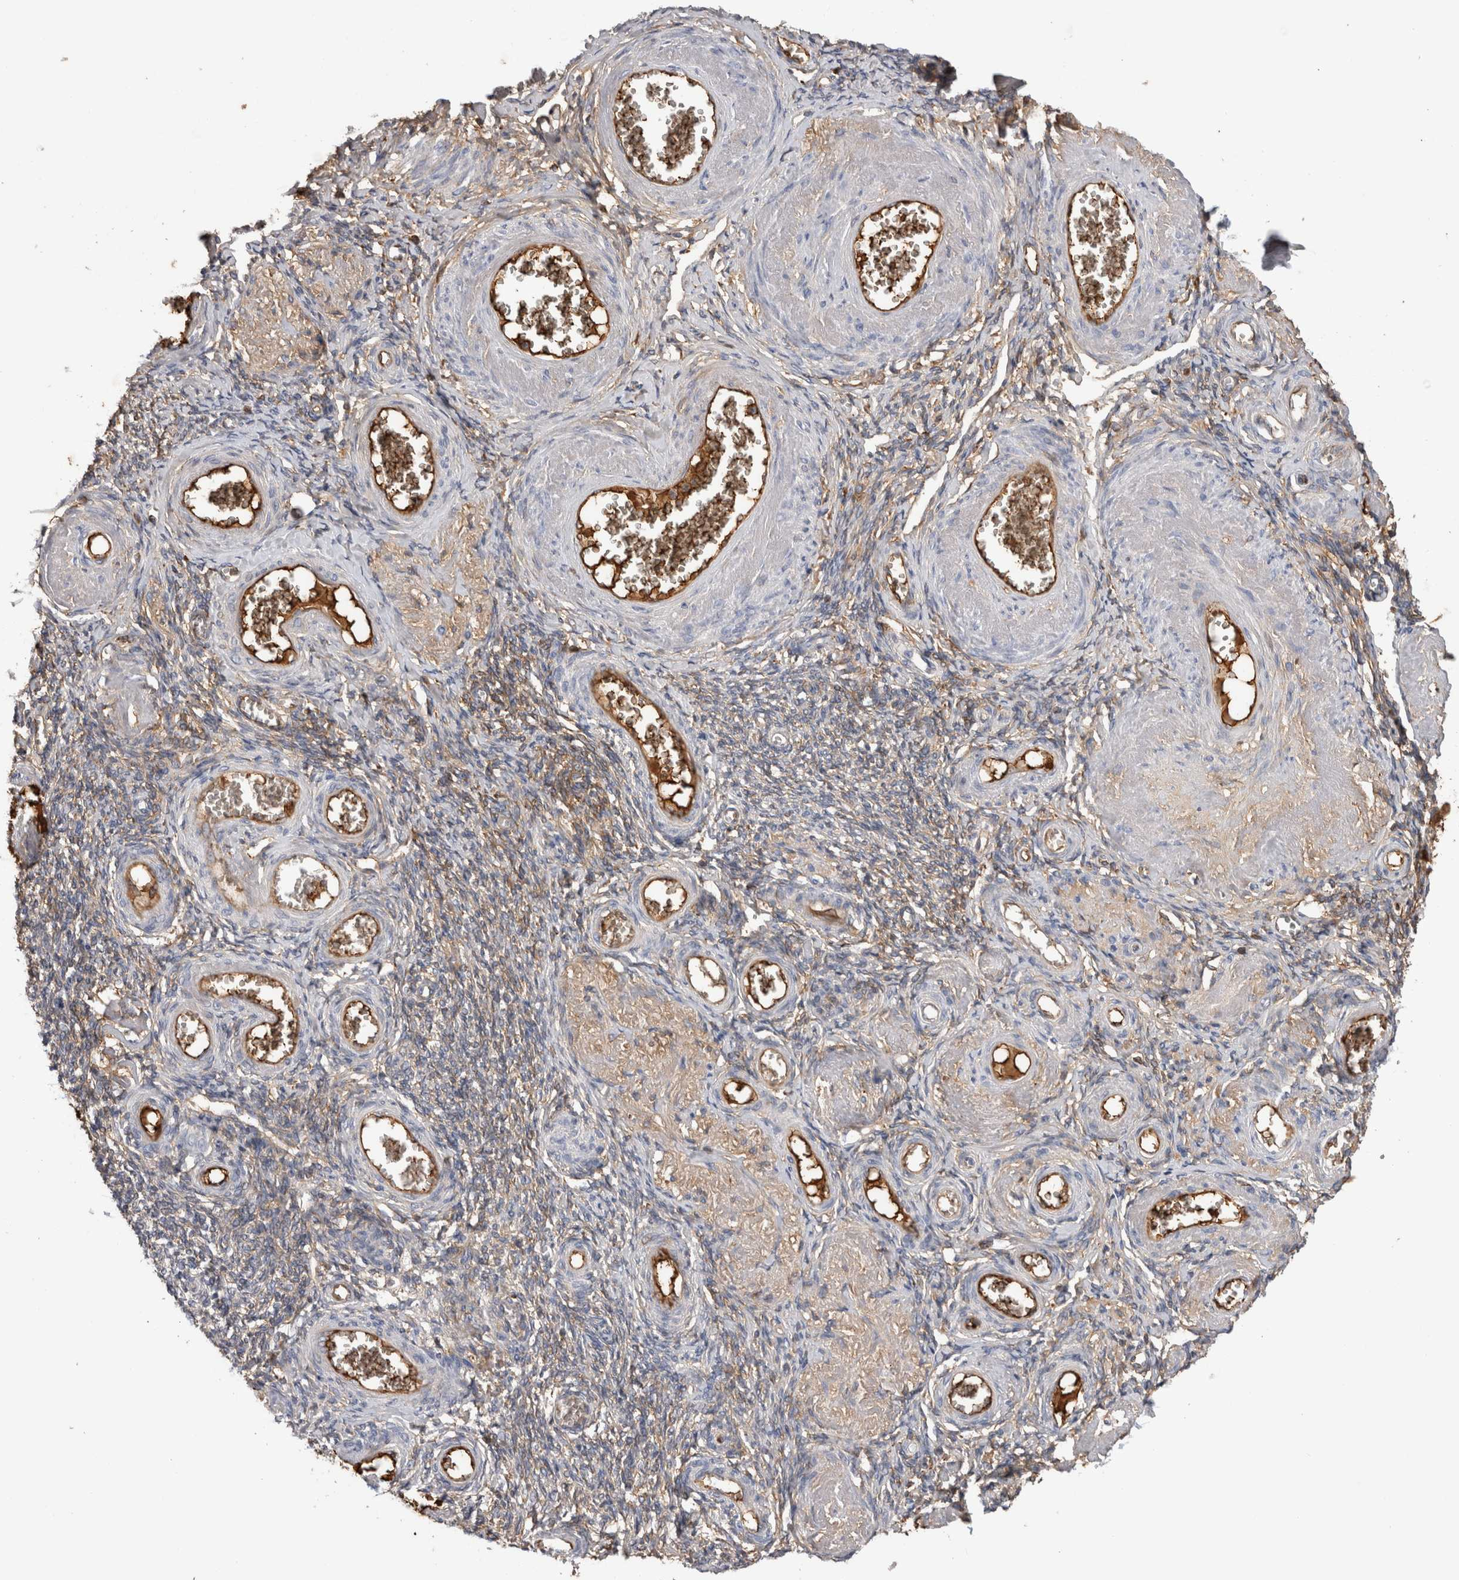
{"staining": {"intensity": "moderate", "quantity": "25%-75%", "location": "cytoplasmic/membranous"}, "tissue": "adipose tissue", "cell_type": "Adipocytes", "image_type": "normal", "snomed": [{"axis": "morphology", "description": "Normal tissue, NOS"}, {"axis": "topography", "description": "Vascular tissue"}, {"axis": "topography", "description": "Fallopian tube"}, {"axis": "topography", "description": "Ovary"}], "caption": "An image of adipose tissue stained for a protein exhibits moderate cytoplasmic/membranous brown staining in adipocytes.", "gene": "TBCE", "patient": {"sex": "female", "age": 67}}